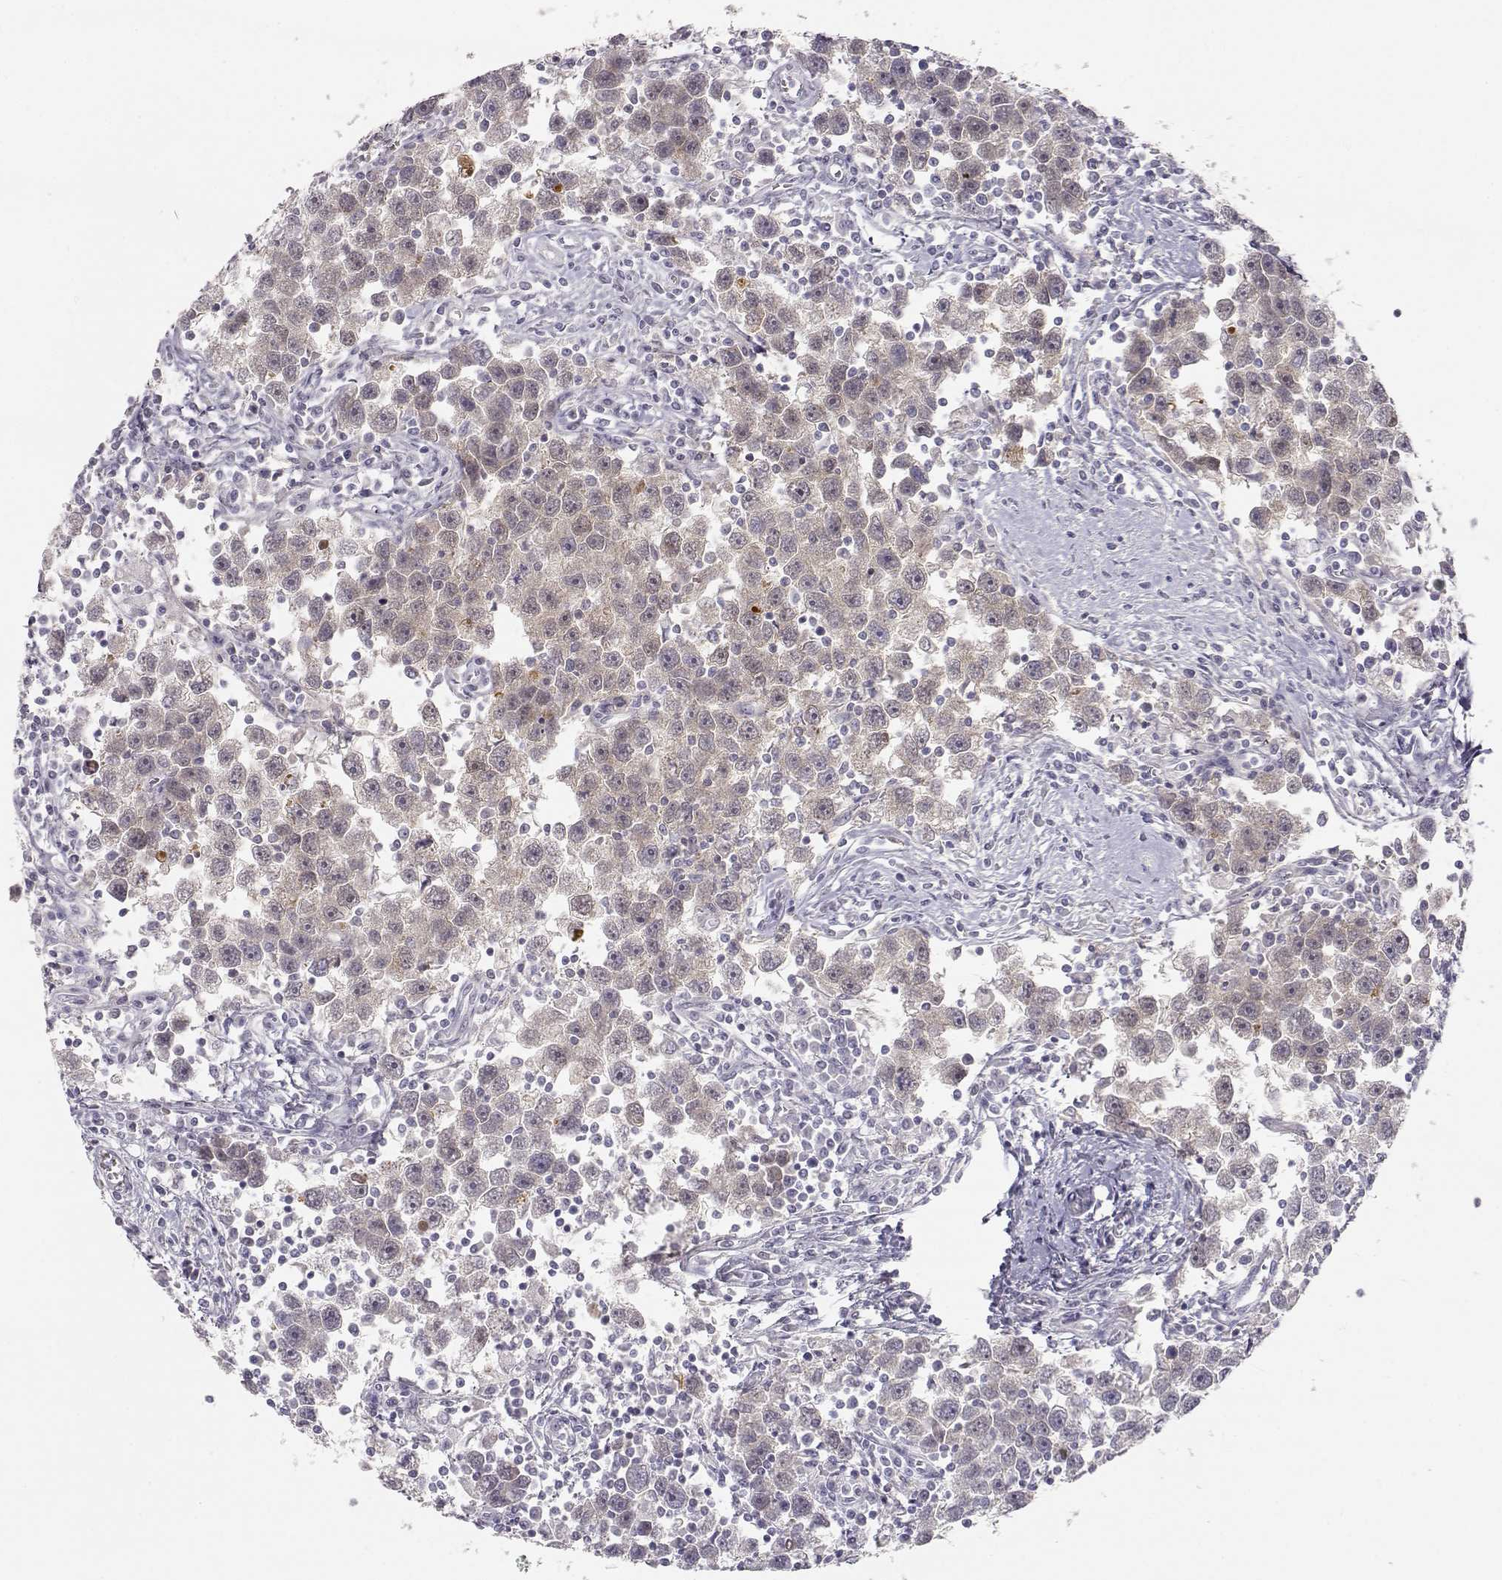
{"staining": {"intensity": "weak", "quantity": "<25%", "location": "cytoplasmic/membranous"}, "tissue": "testis cancer", "cell_type": "Tumor cells", "image_type": "cancer", "snomed": [{"axis": "morphology", "description": "Seminoma, NOS"}, {"axis": "topography", "description": "Testis"}], "caption": "Immunohistochemistry histopathology image of human testis cancer (seminoma) stained for a protein (brown), which exhibits no staining in tumor cells. (Immunohistochemistry, brightfield microscopy, high magnification).", "gene": "TKTL1", "patient": {"sex": "male", "age": 30}}